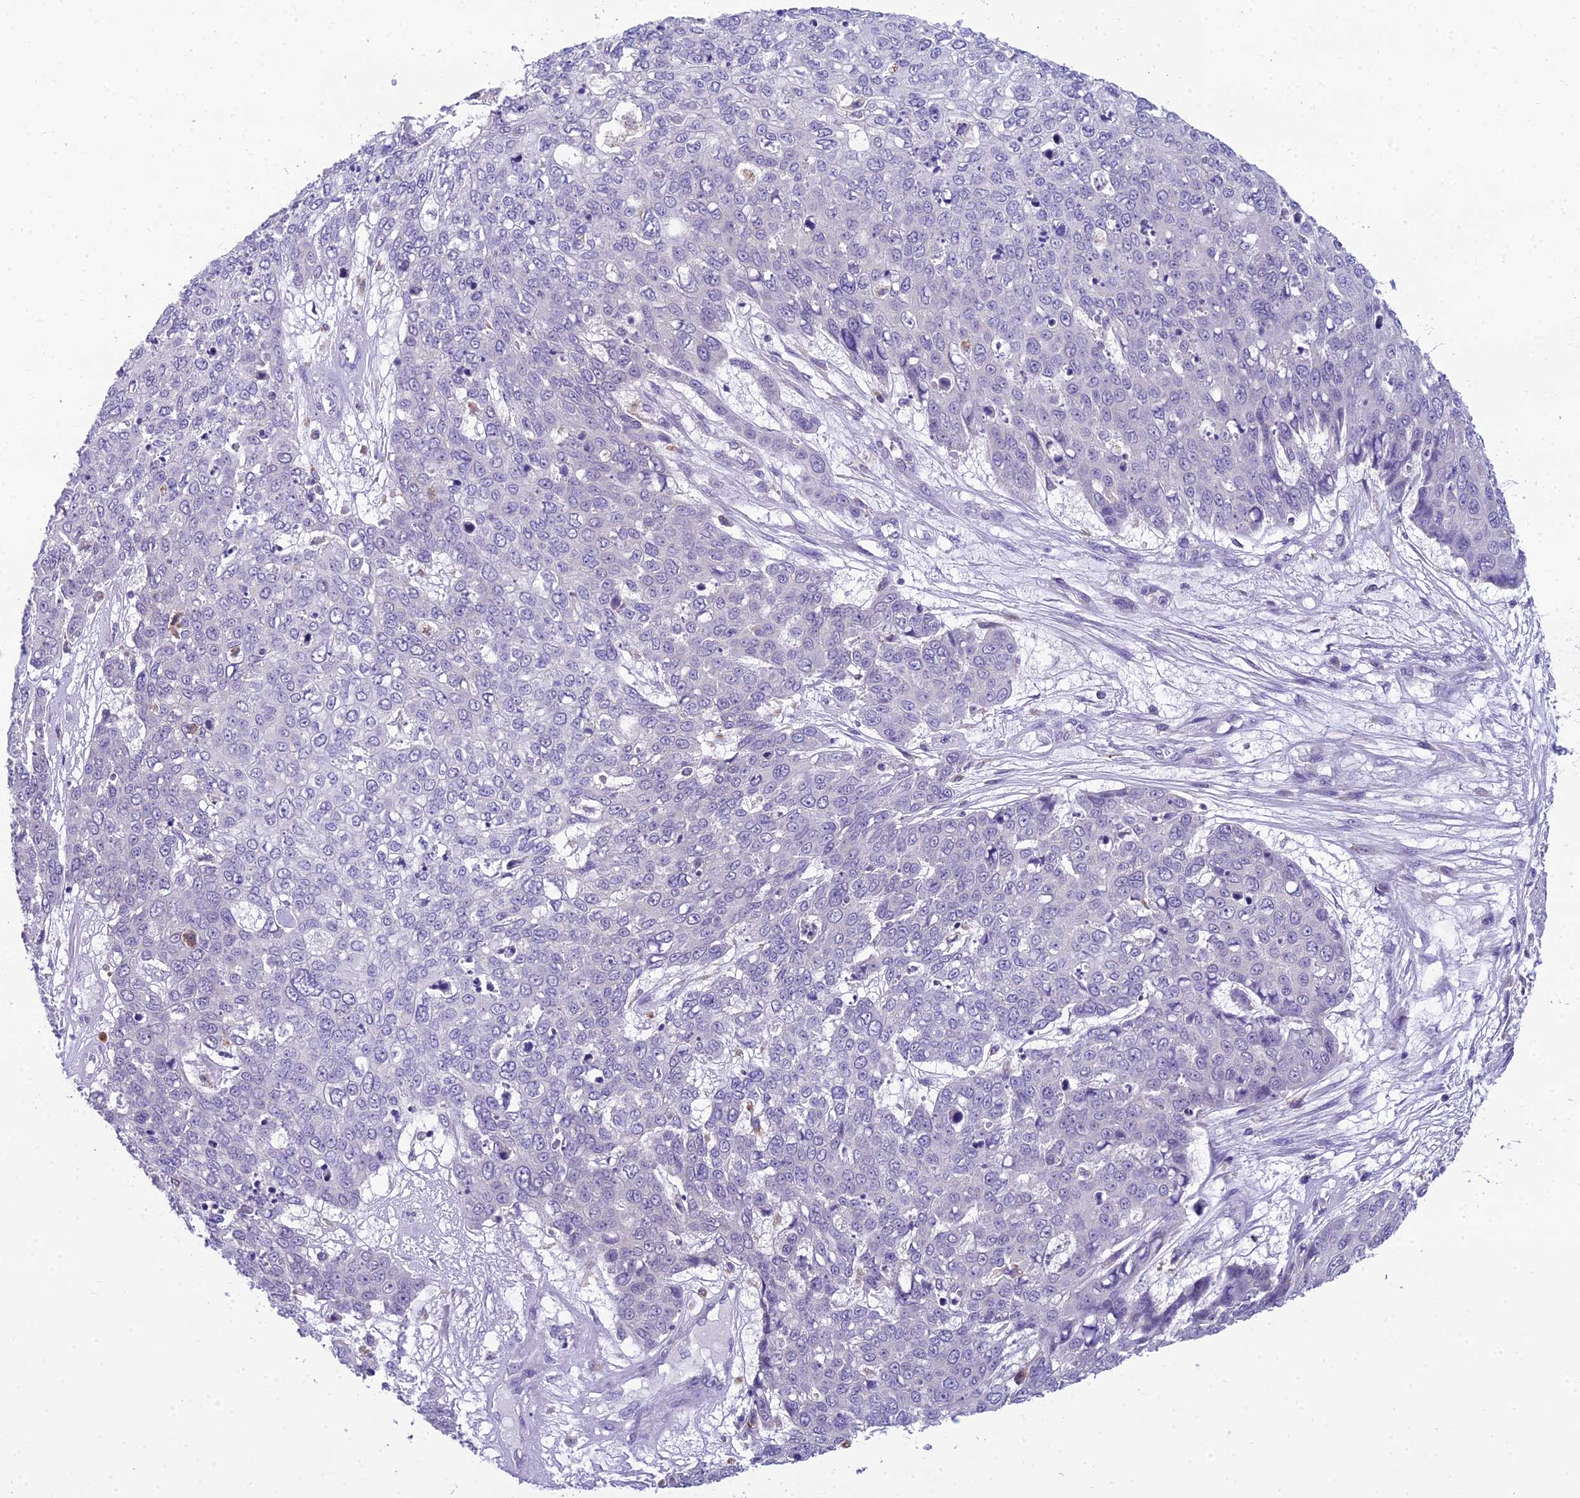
{"staining": {"intensity": "negative", "quantity": "none", "location": "none"}, "tissue": "skin cancer", "cell_type": "Tumor cells", "image_type": "cancer", "snomed": [{"axis": "morphology", "description": "Squamous cell carcinoma, NOS"}, {"axis": "topography", "description": "Skin"}], "caption": "Immunohistochemical staining of human skin squamous cell carcinoma demonstrates no significant positivity in tumor cells.", "gene": "MIIP", "patient": {"sex": "male", "age": 71}}